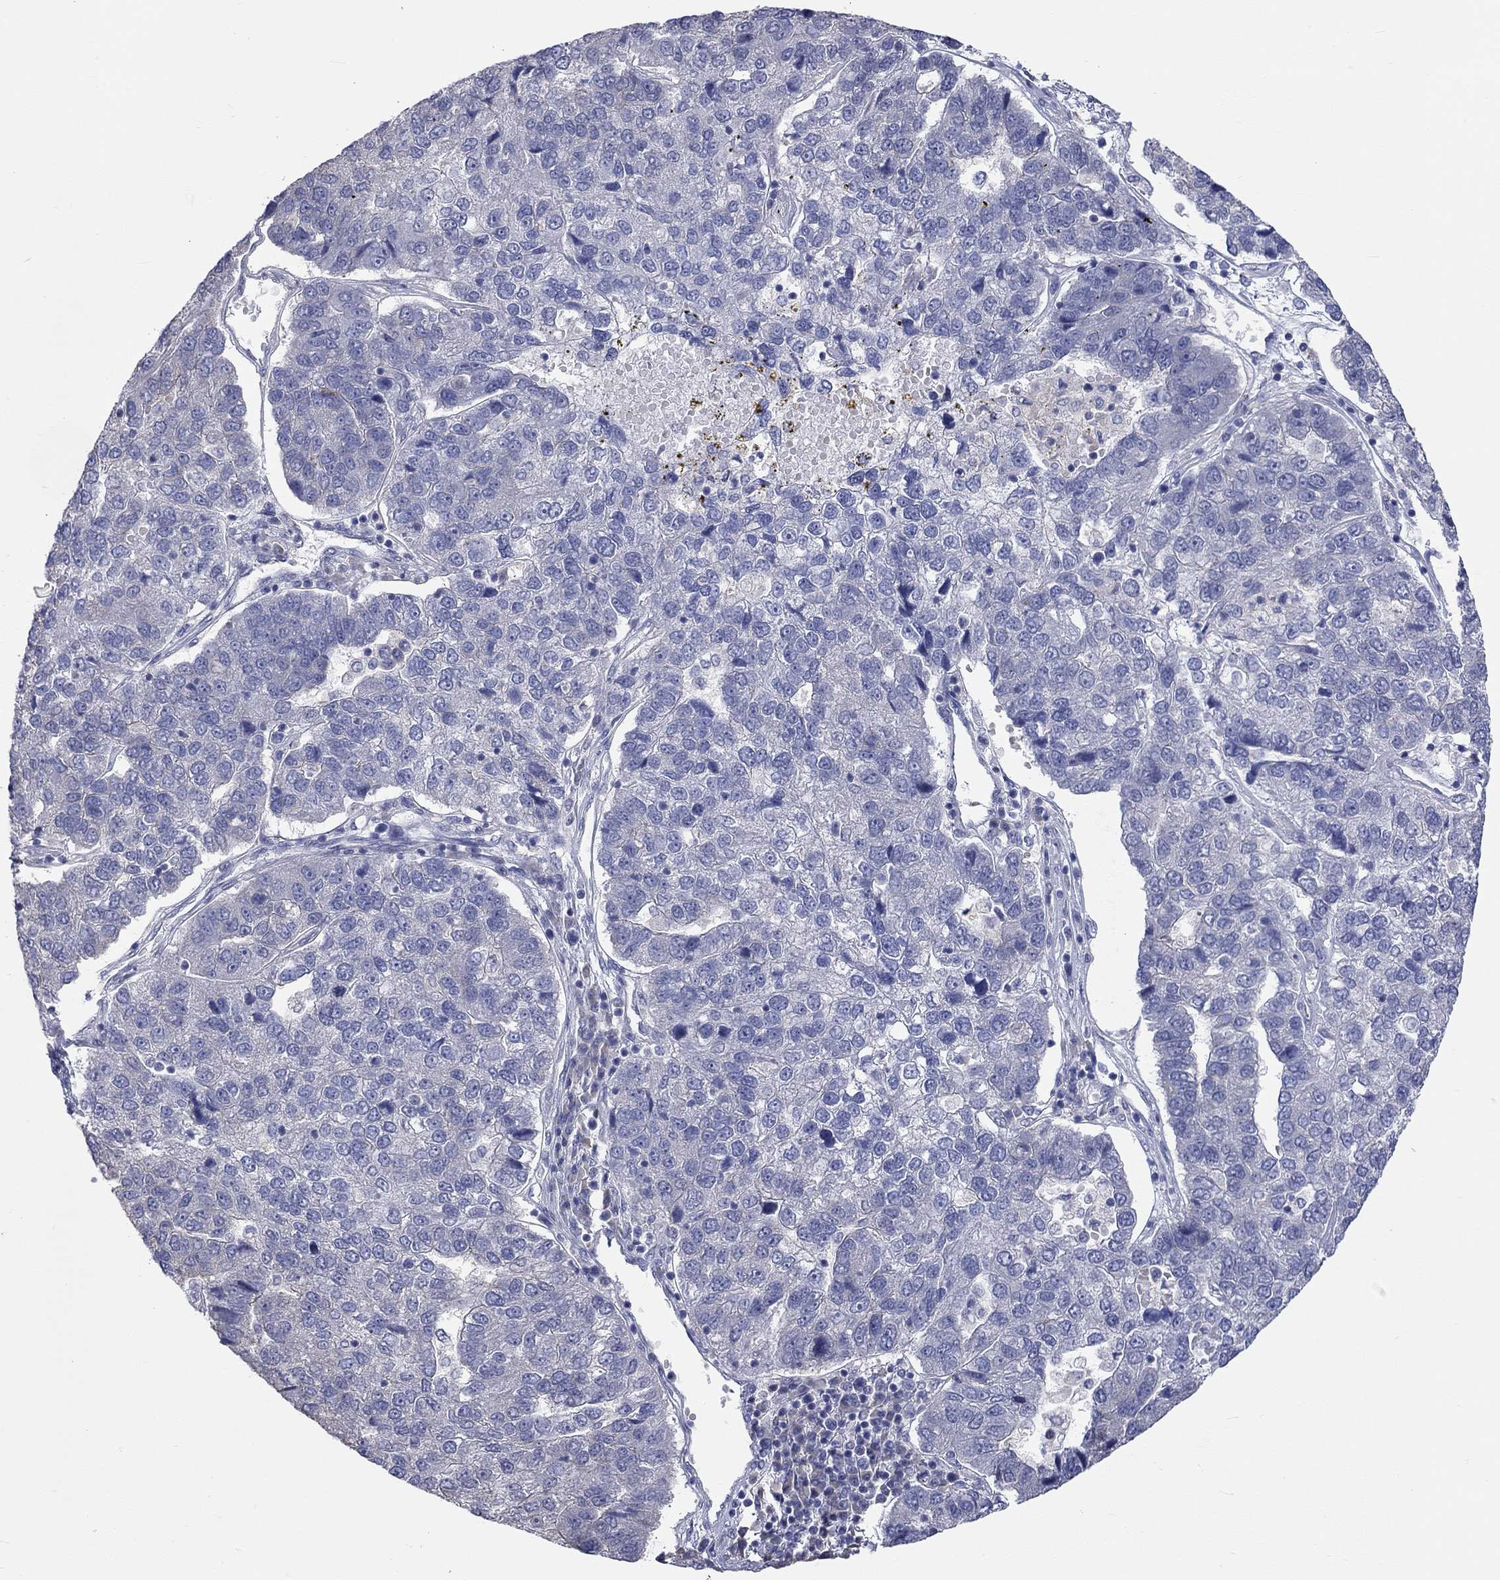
{"staining": {"intensity": "negative", "quantity": "none", "location": "none"}, "tissue": "pancreatic cancer", "cell_type": "Tumor cells", "image_type": "cancer", "snomed": [{"axis": "morphology", "description": "Adenocarcinoma, NOS"}, {"axis": "topography", "description": "Pancreas"}], "caption": "Micrograph shows no significant protein positivity in tumor cells of pancreatic adenocarcinoma. (Stains: DAB (3,3'-diaminobenzidine) IHC with hematoxylin counter stain, Microscopy: brightfield microscopy at high magnification).", "gene": "PCDHGA10", "patient": {"sex": "female", "age": 61}}